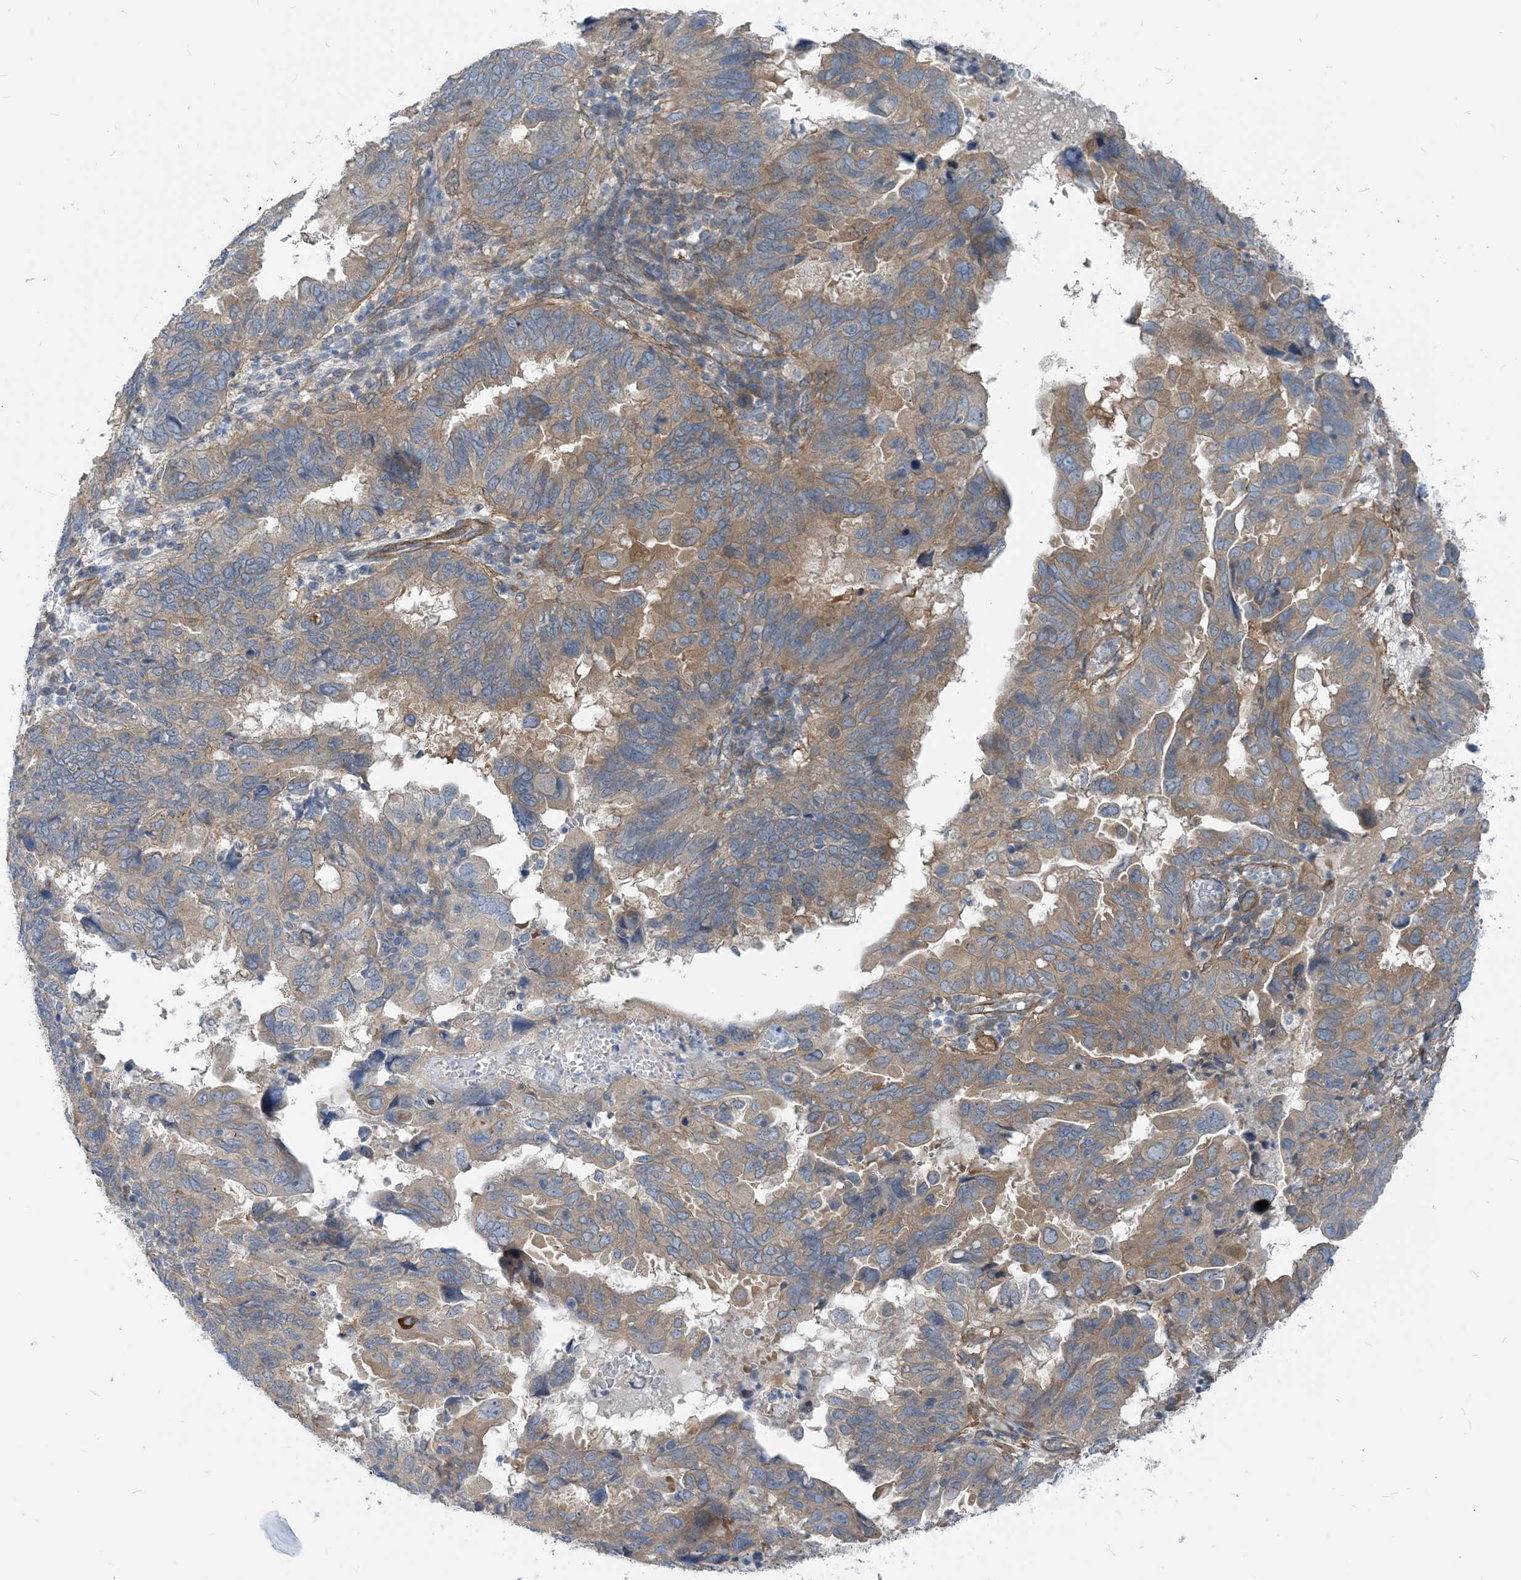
{"staining": {"intensity": "moderate", "quantity": "25%-75%", "location": "cytoplasmic/membranous"}, "tissue": "endometrial cancer", "cell_type": "Tumor cells", "image_type": "cancer", "snomed": [{"axis": "morphology", "description": "Adenocarcinoma, NOS"}, {"axis": "topography", "description": "Uterus"}], "caption": "Protein expression analysis of endometrial adenocarcinoma shows moderate cytoplasmic/membranous expression in about 25%-75% of tumor cells. The protein of interest is stained brown, and the nuclei are stained in blue (DAB (3,3'-diaminobenzidine) IHC with brightfield microscopy, high magnification).", "gene": "PLEKHA3", "patient": {"sex": "female", "age": 77}}